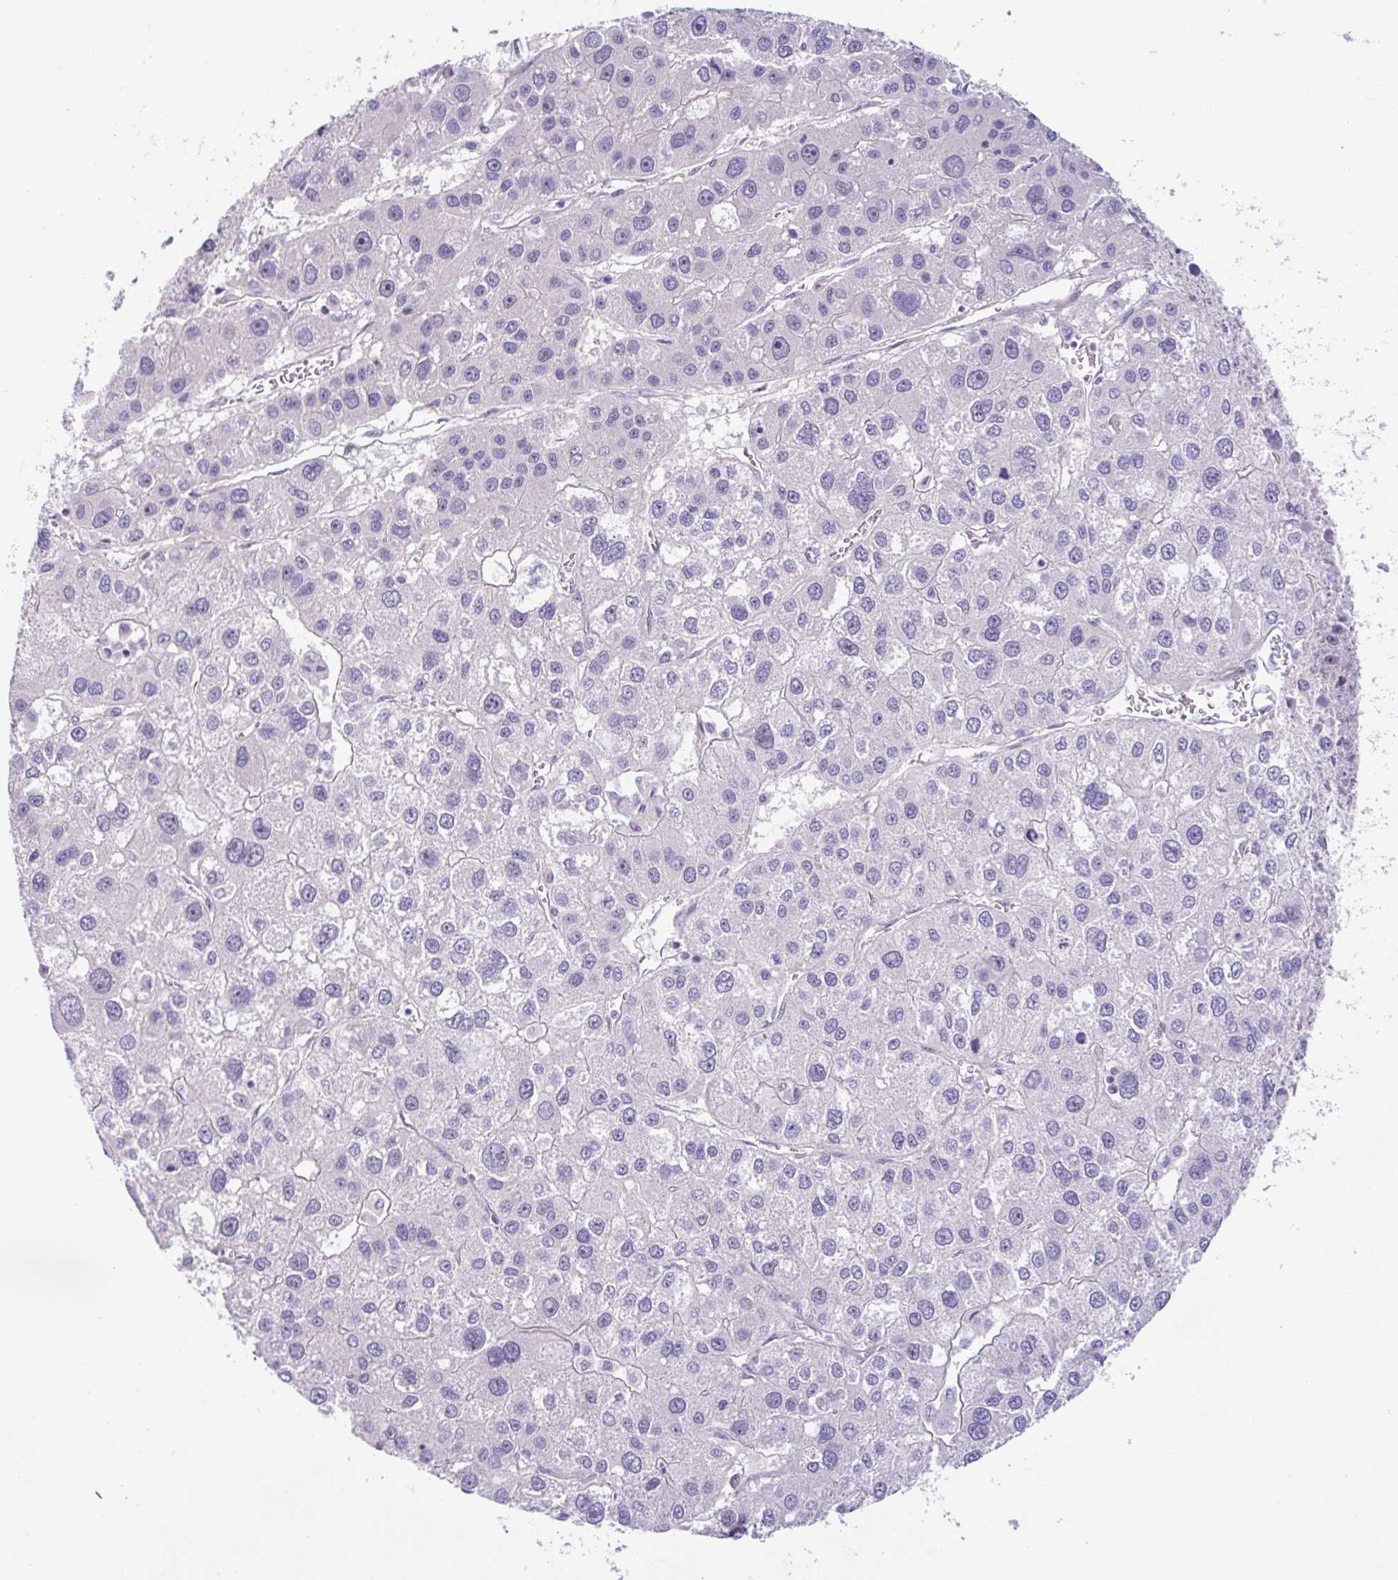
{"staining": {"intensity": "negative", "quantity": "none", "location": "none"}, "tissue": "liver cancer", "cell_type": "Tumor cells", "image_type": "cancer", "snomed": [{"axis": "morphology", "description": "Carcinoma, Hepatocellular, NOS"}, {"axis": "topography", "description": "Liver"}], "caption": "Protein analysis of liver cancer reveals no significant staining in tumor cells.", "gene": "MXRA8", "patient": {"sex": "male", "age": 73}}